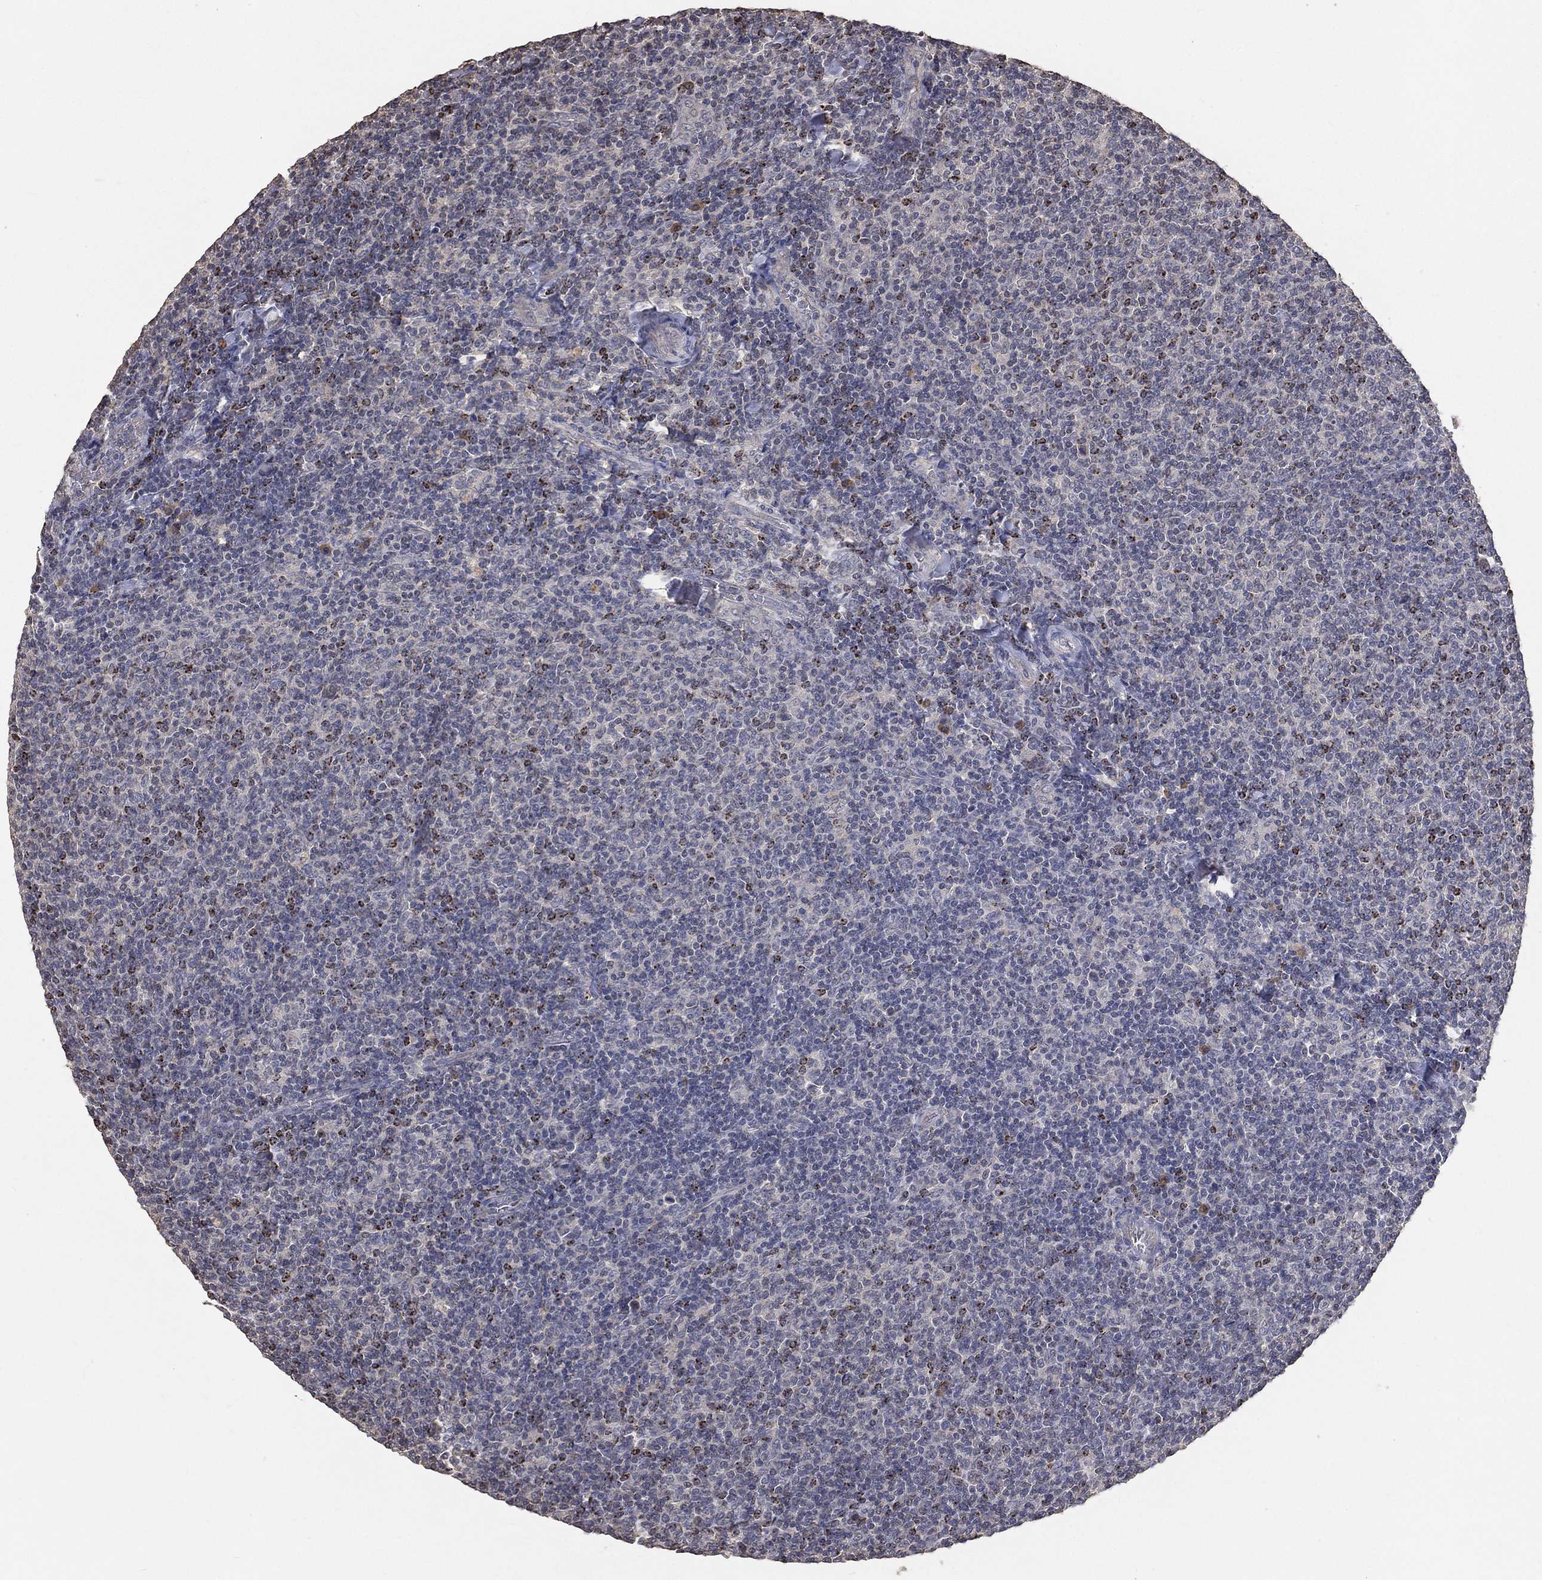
{"staining": {"intensity": "negative", "quantity": "none", "location": "none"}, "tissue": "lymphoma", "cell_type": "Tumor cells", "image_type": "cancer", "snomed": [{"axis": "morphology", "description": "Malignant lymphoma, non-Hodgkin's type, Low grade"}, {"axis": "topography", "description": "Lymph node"}], "caption": "An IHC micrograph of malignant lymphoma, non-Hodgkin's type (low-grade) is shown. There is no staining in tumor cells of malignant lymphoma, non-Hodgkin's type (low-grade).", "gene": "SNAP25", "patient": {"sex": "male", "age": 52}}